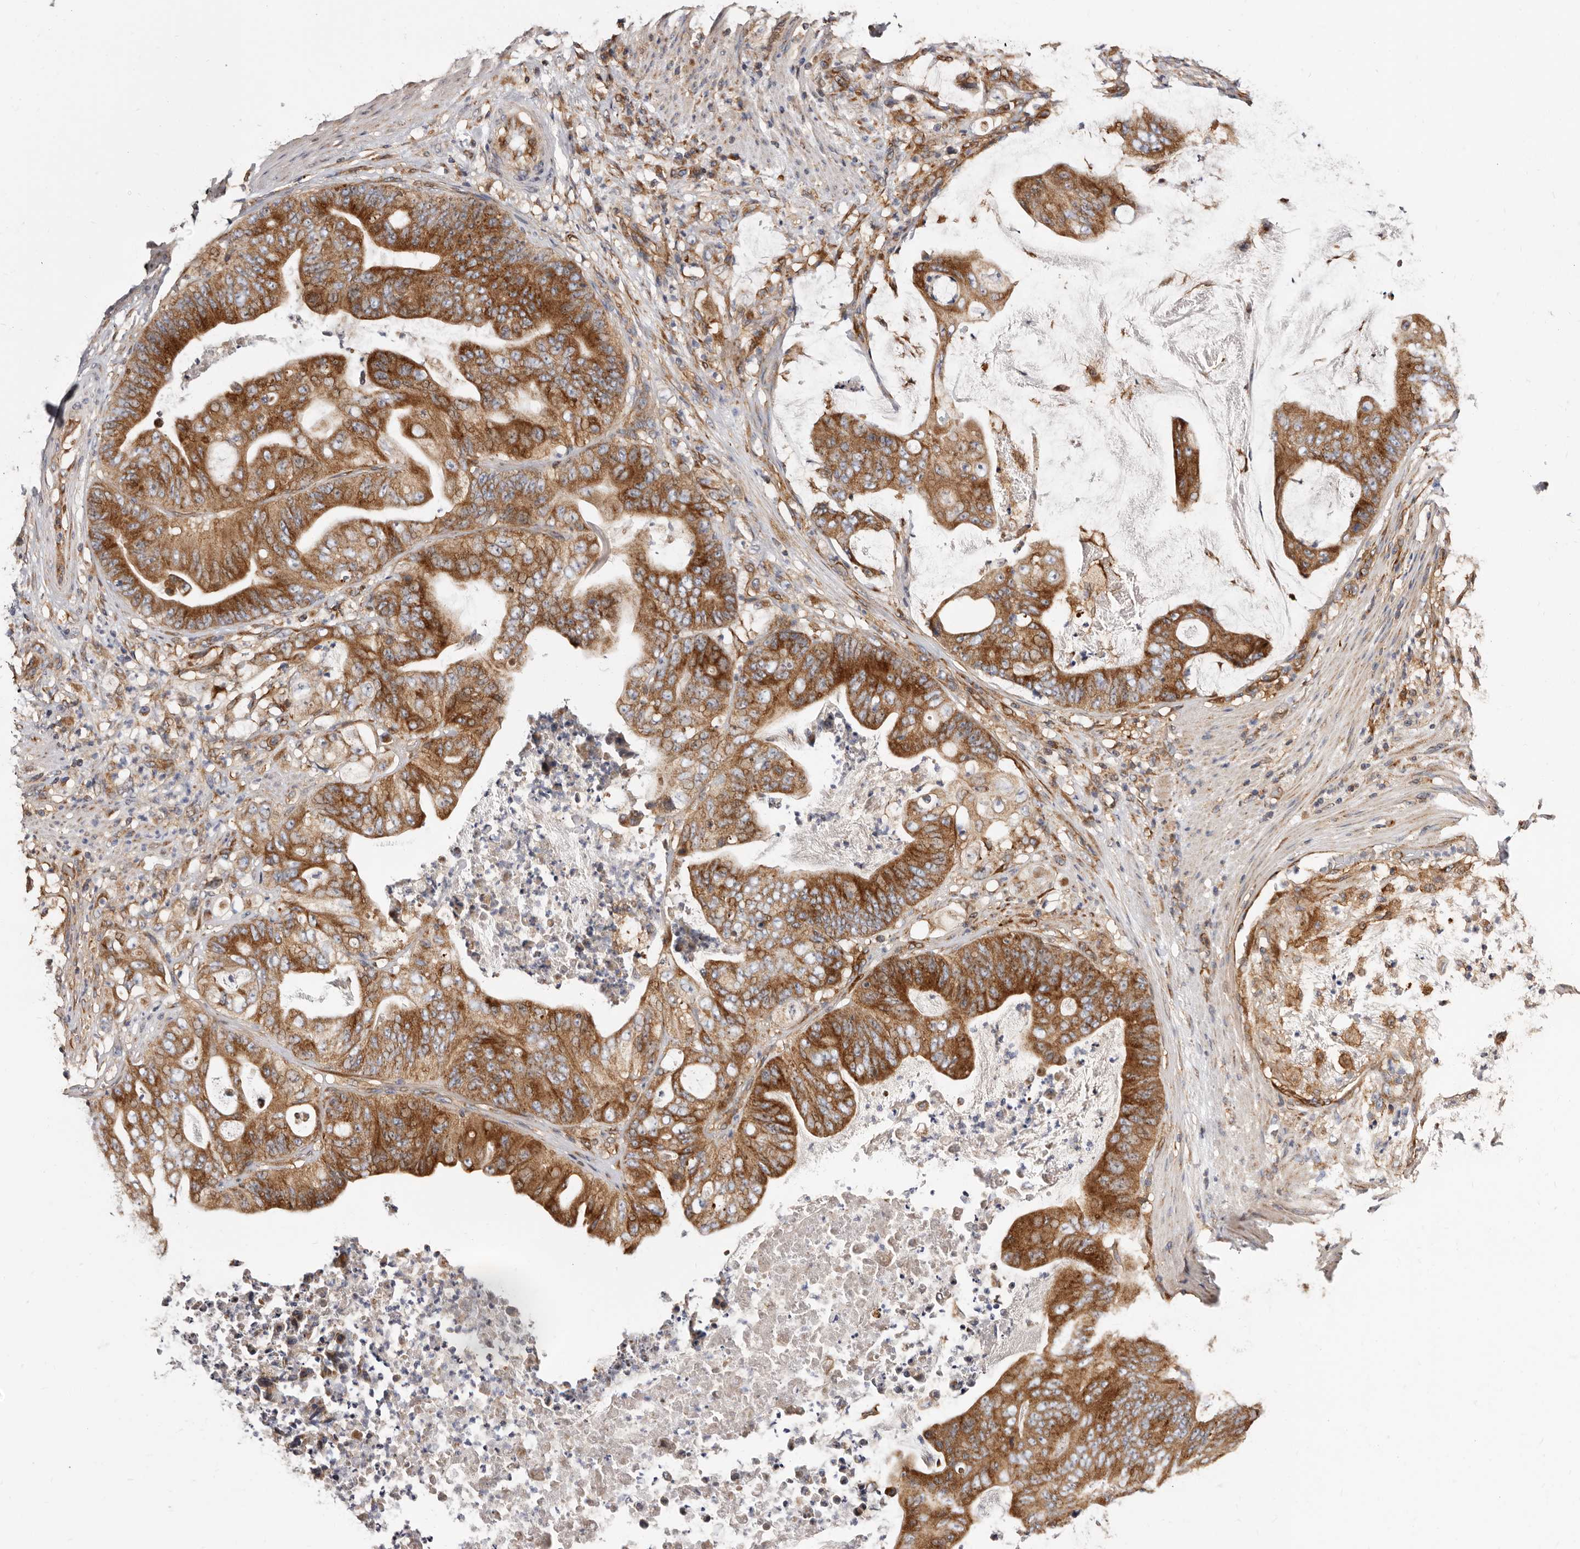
{"staining": {"intensity": "moderate", "quantity": ">75%", "location": "cytoplasmic/membranous"}, "tissue": "stomach cancer", "cell_type": "Tumor cells", "image_type": "cancer", "snomed": [{"axis": "morphology", "description": "Adenocarcinoma, NOS"}, {"axis": "topography", "description": "Stomach"}], "caption": "A medium amount of moderate cytoplasmic/membranous expression is present in about >75% of tumor cells in stomach adenocarcinoma tissue.", "gene": "COQ8B", "patient": {"sex": "female", "age": 73}}